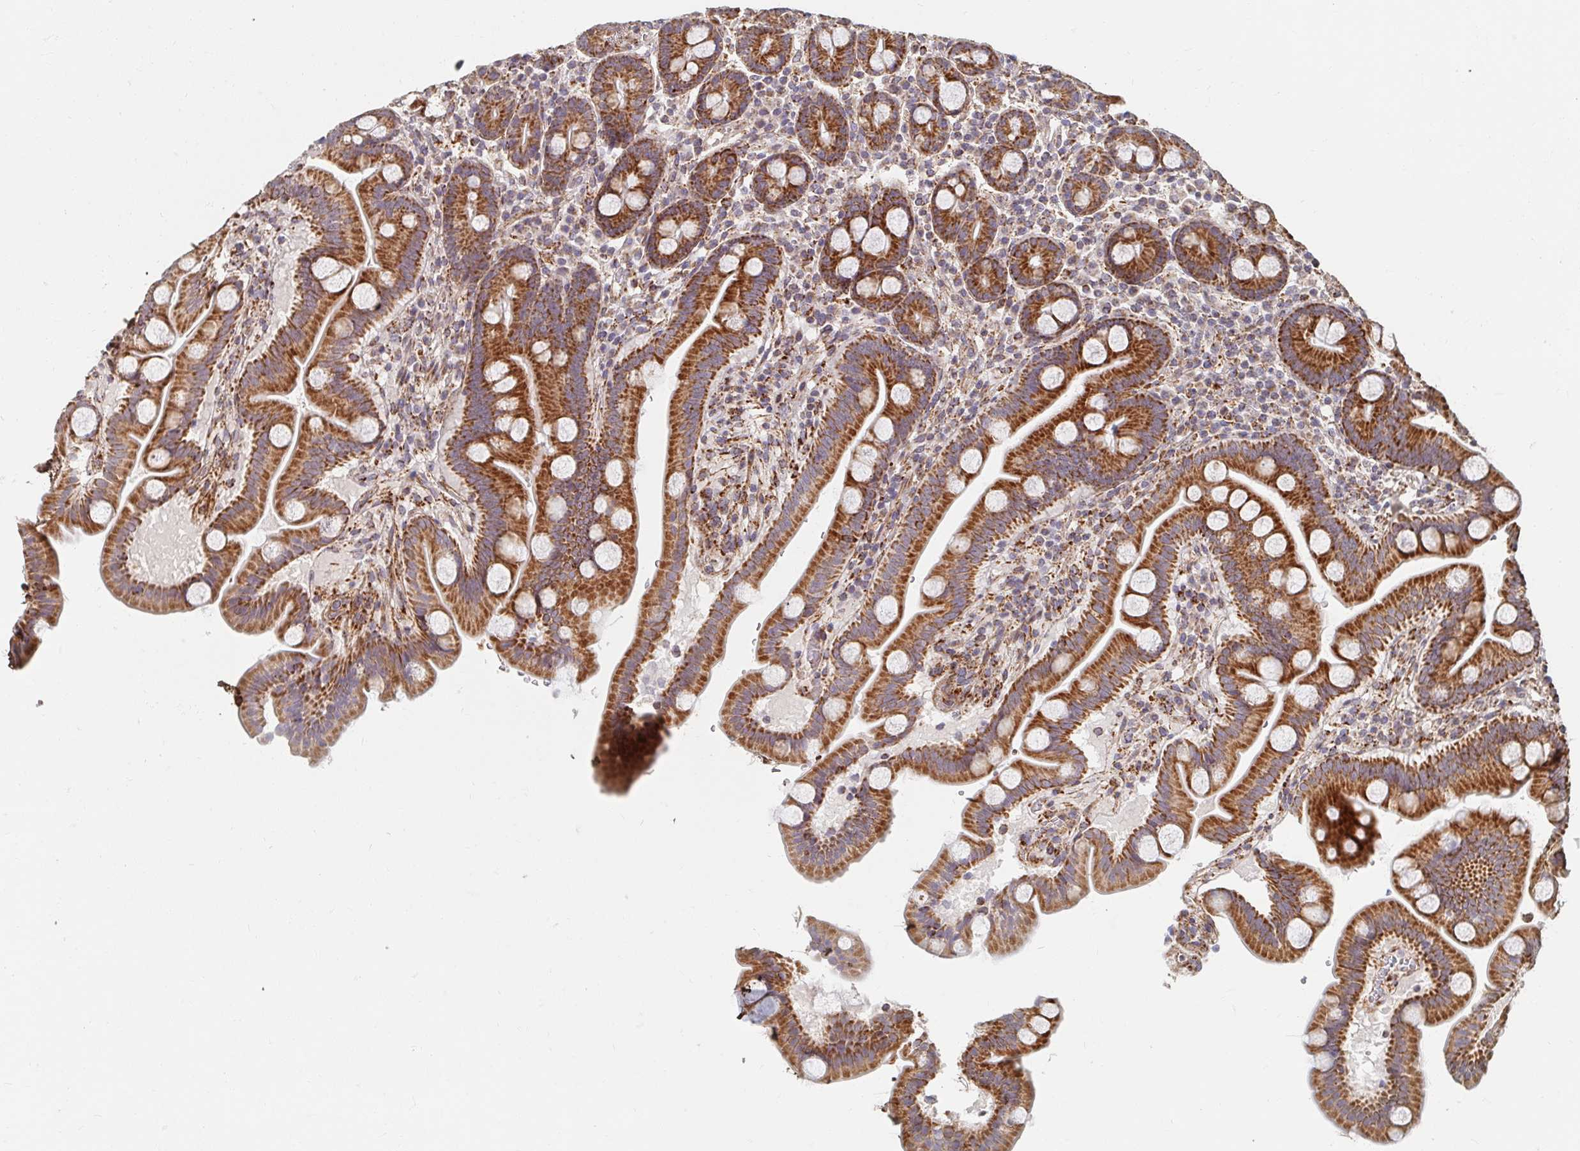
{"staining": {"intensity": "strong", "quantity": ">75%", "location": "cytoplasmic/membranous"}, "tissue": "duodenum", "cell_type": "Glandular cells", "image_type": "normal", "snomed": [{"axis": "morphology", "description": "Normal tissue, NOS"}, {"axis": "topography", "description": "Duodenum"}], "caption": "Immunohistochemical staining of normal human duodenum shows high levels of strong cytoplasmic/membranous staining in about >75% of glandular cells.", "gene": "MAVS", "patient": {"sex": "male", "age": 59}}